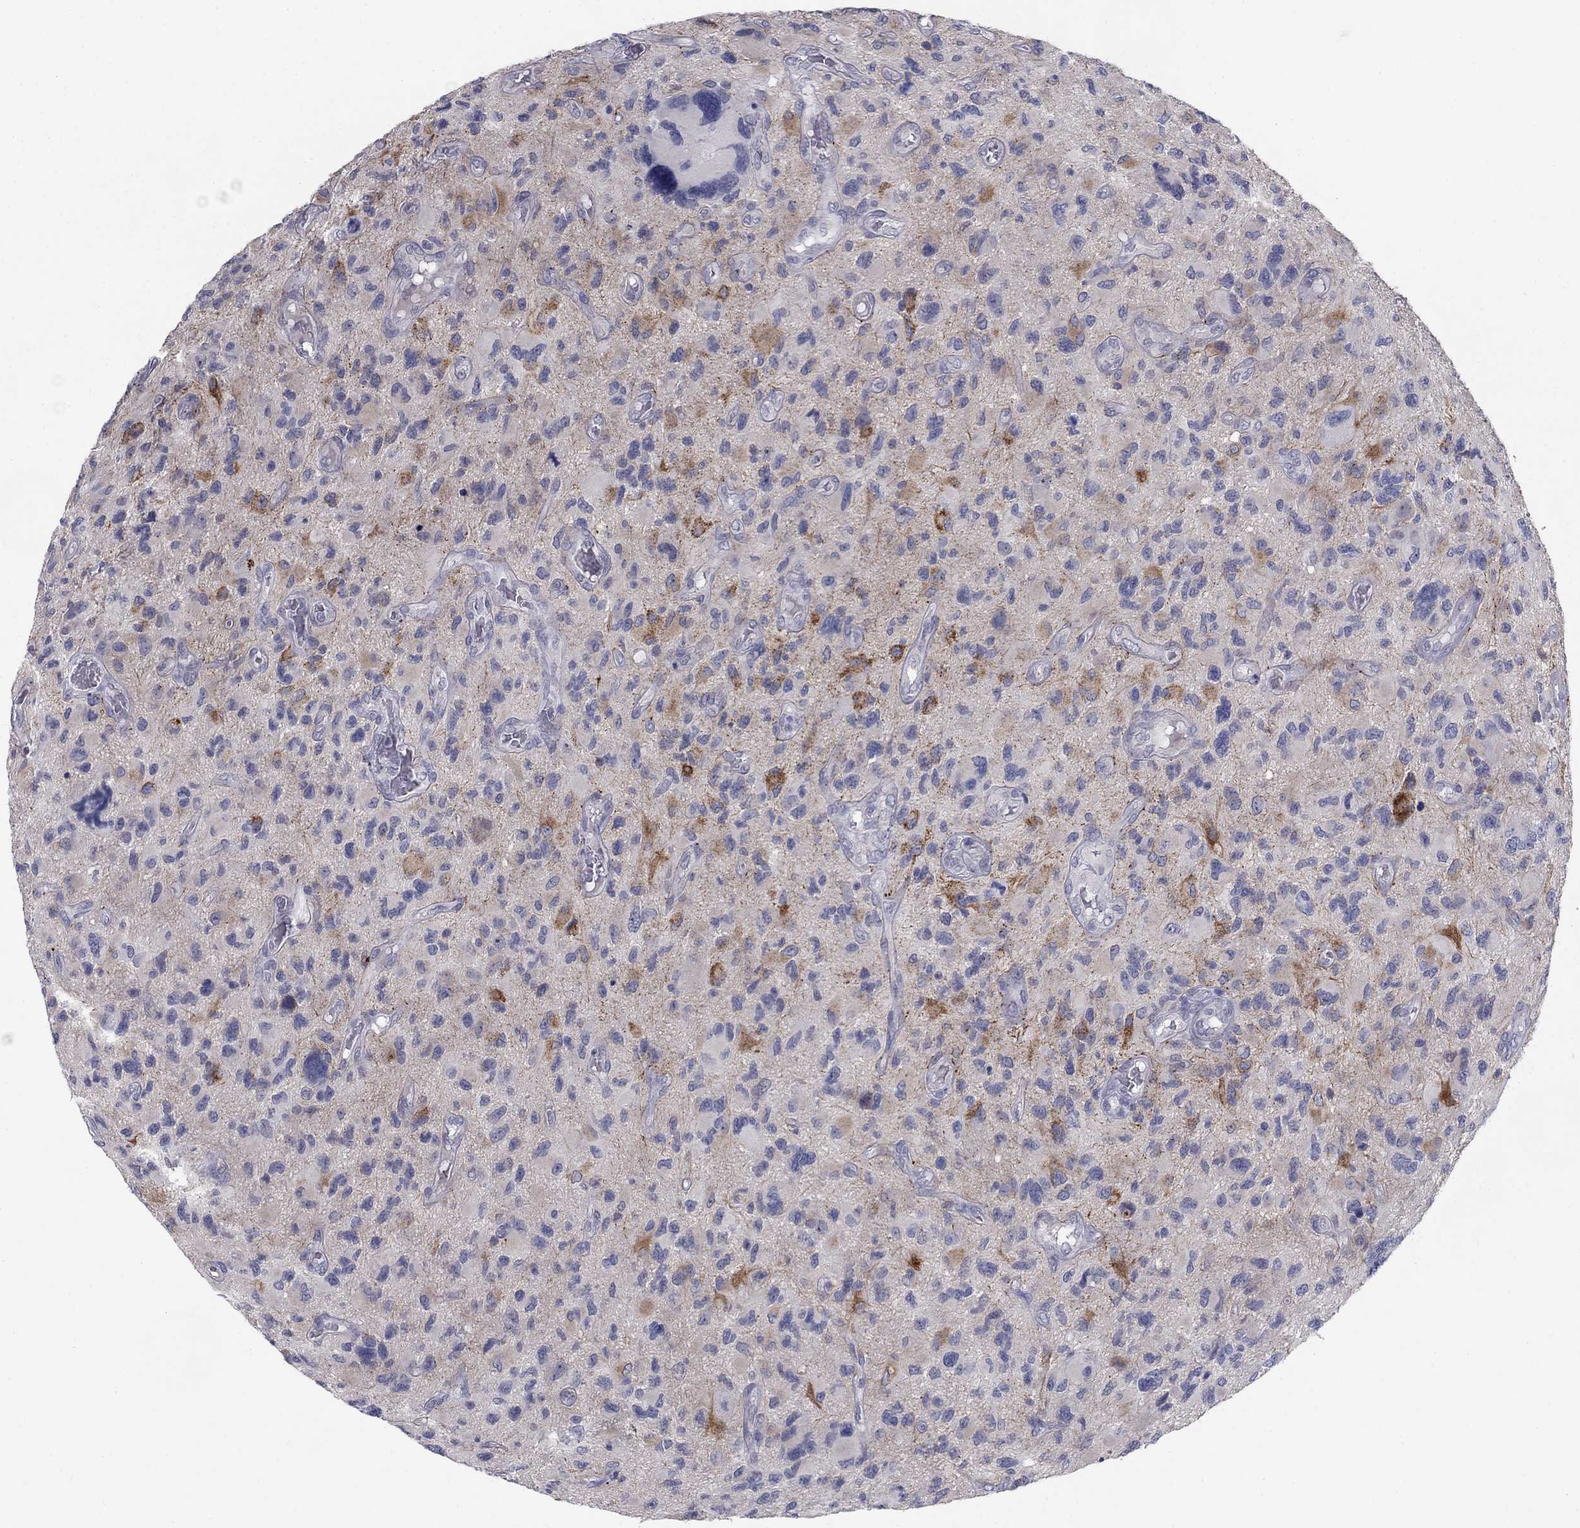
{"staining": {"intensity": "negative", "quantity": "none", "location": "none"}, "tissue": "glioma", "cell_type": "Tumor cells", "image_type": "cancer", "snomed": [{"axis": "morphology", "description": "Glioma, malignant, NOS"}, {"axis": "morphology", "description": "Glioma, malignant, High grade"}, {"axis": "topography", "description": "Brain"}], "caption": "Histopathology image shows no protein staining in tumor cells of malignant glioma (high-grade) tissue.", "gene": "NTRK2", "patient": {"sex": "female", "age": 71}}